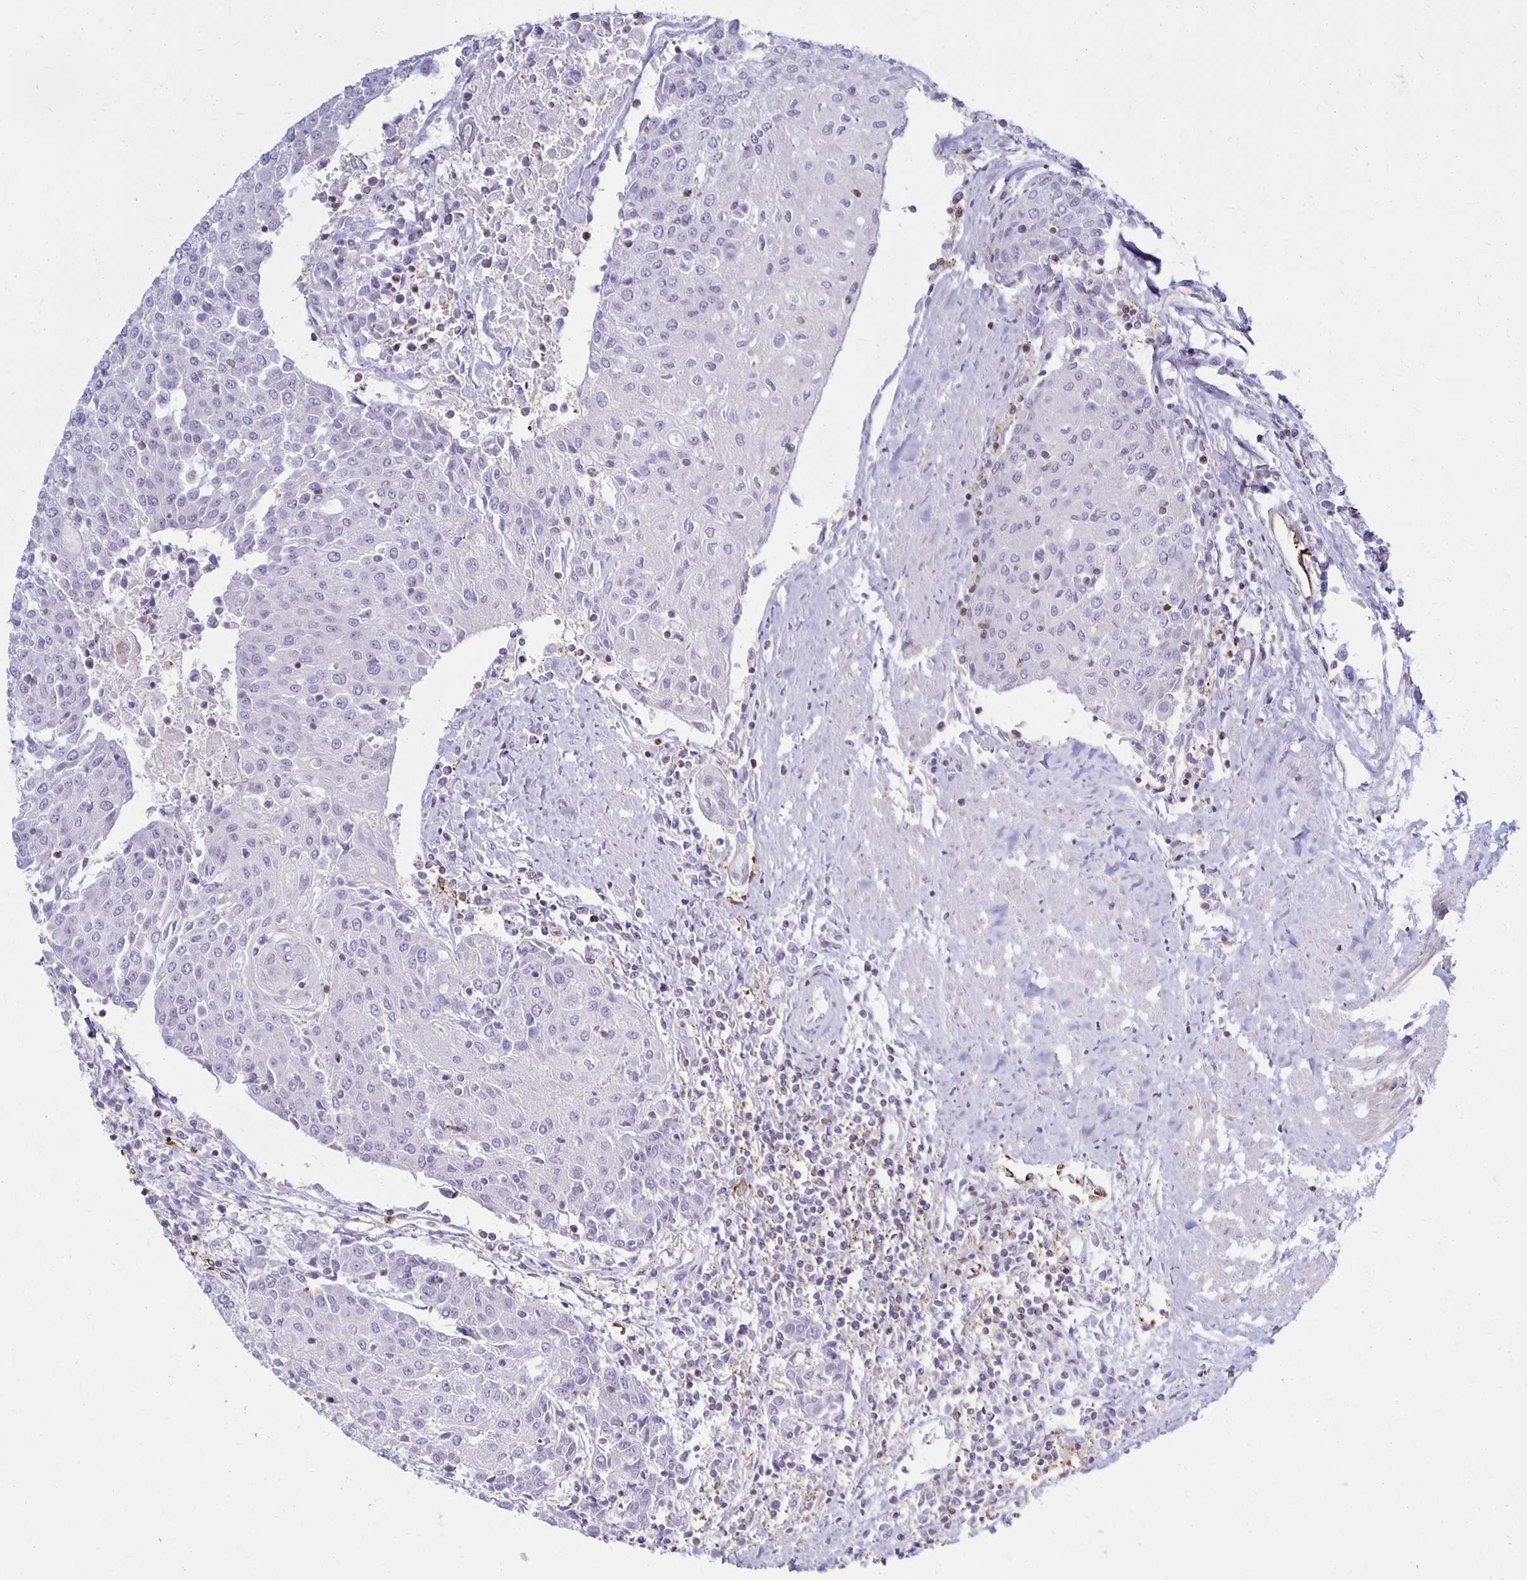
{"staining": {"intensity": "negative", "quantity": "none", "location": "none"}, "tissue": "urothelial cancer", "cell_type": "Tumor cells", "image_type": "cancer", "snomed": [{"axis": "morphology", "description": "Urothelial carcinoma, High grade"}, {"axis": "topography", "description": "Urinary bladder"}], "caption": "High magnification brightfield microscopy of urothelial cancer stained with DAB (brown) and counterstained with hematoxylin (blue): tumor cells show no significant staining.", "gene": "CCL21", "patient": {"sex": "female", "age": 85}}